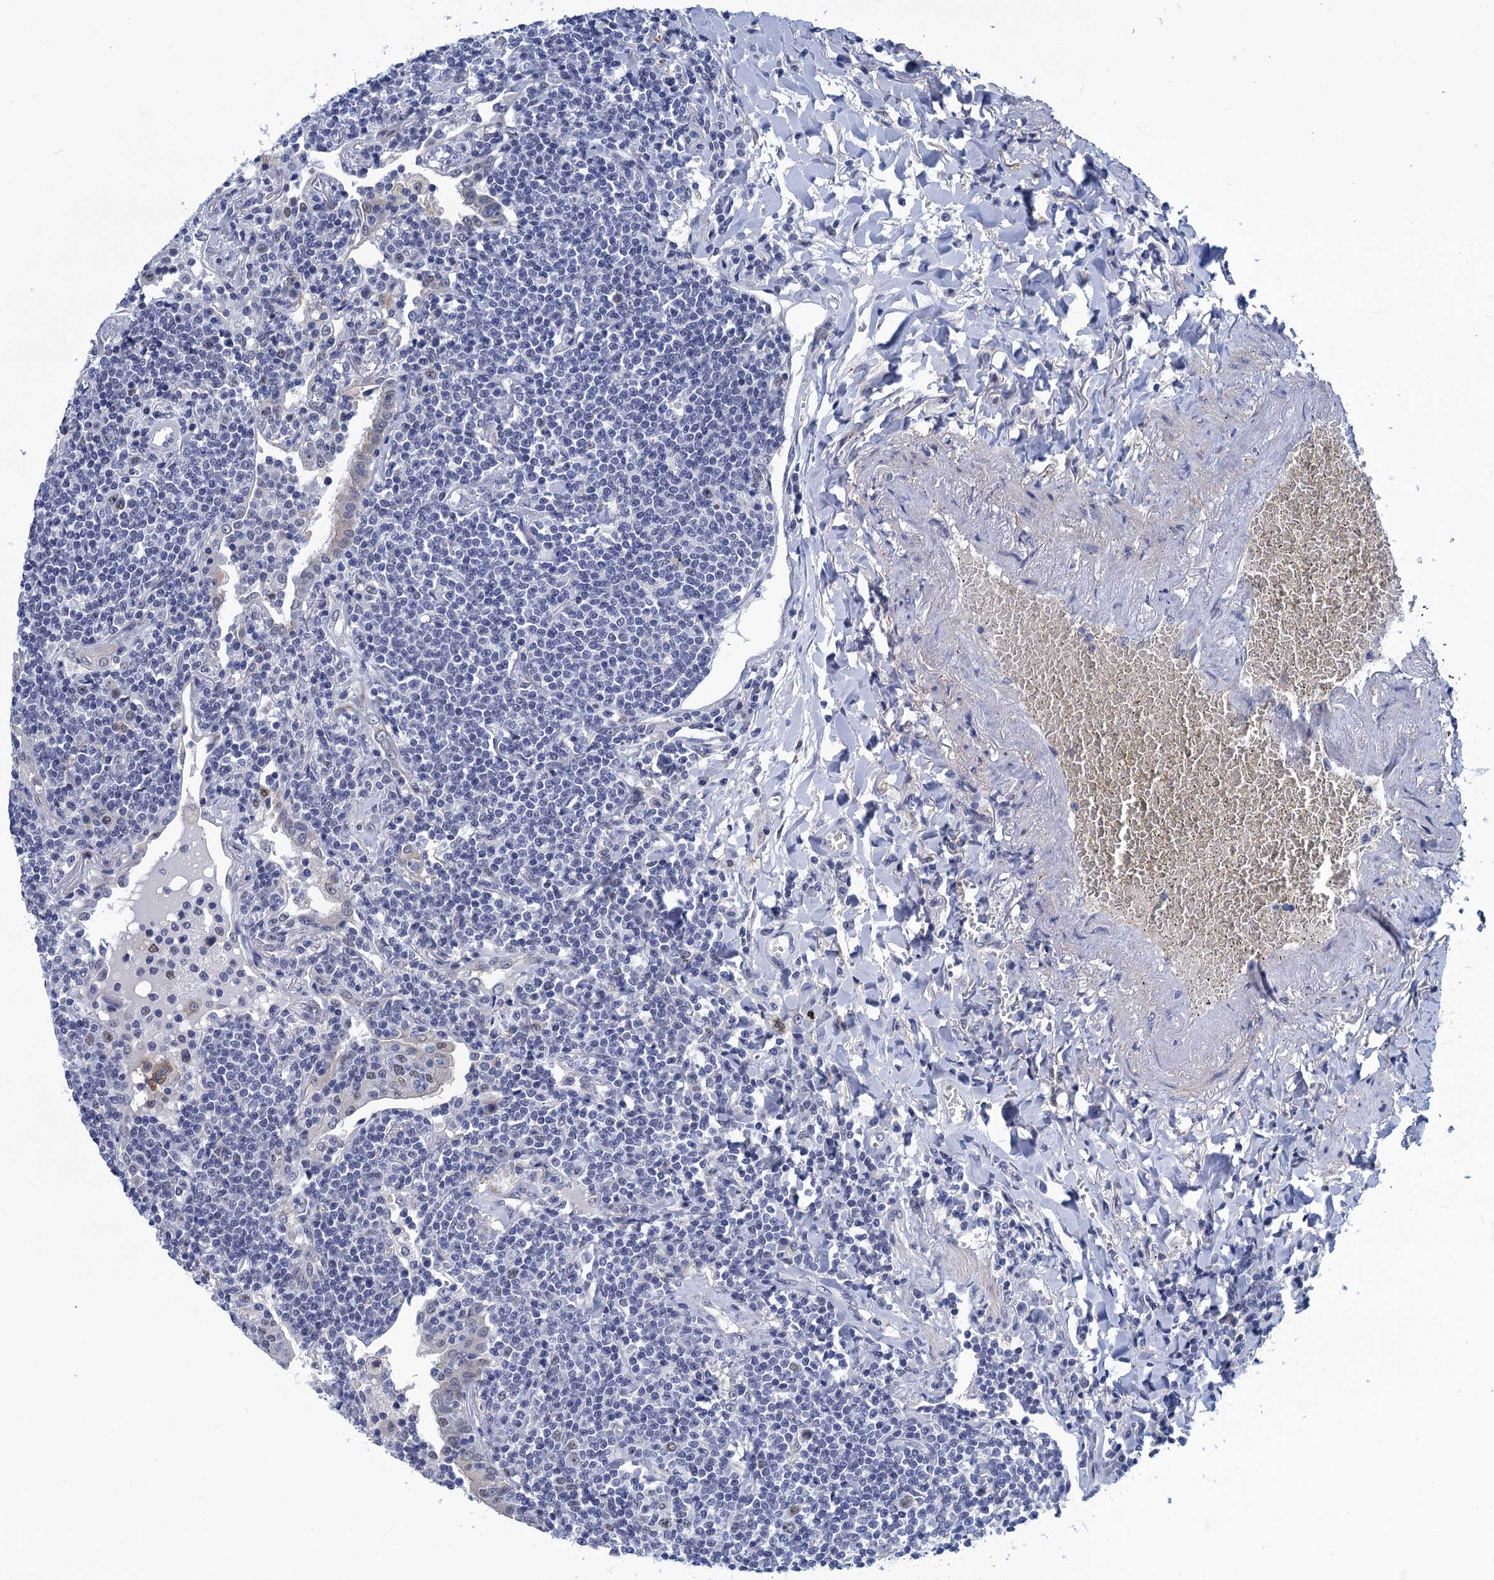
{"staining": {"intensity": "negative", "quantity": "none", "location": "none"}, "tissue": "lymphoma", "cell_type": "Tumor cells", "image_type": "cancer", "snomed": [{"axis": "morphology", "description": "Malignant lymphoma, non-Hodgkin's type, Low grade"}, {"axis": "topography", "description": "Lung"}], "caption": "Immunohistochemical staining of malignant lymphoma, non-Hodgkin's type (low-grade) shows no significant expression in tumor cells.", "gene": "GINS3", "patient": {"sex": "female", "age": 71}}